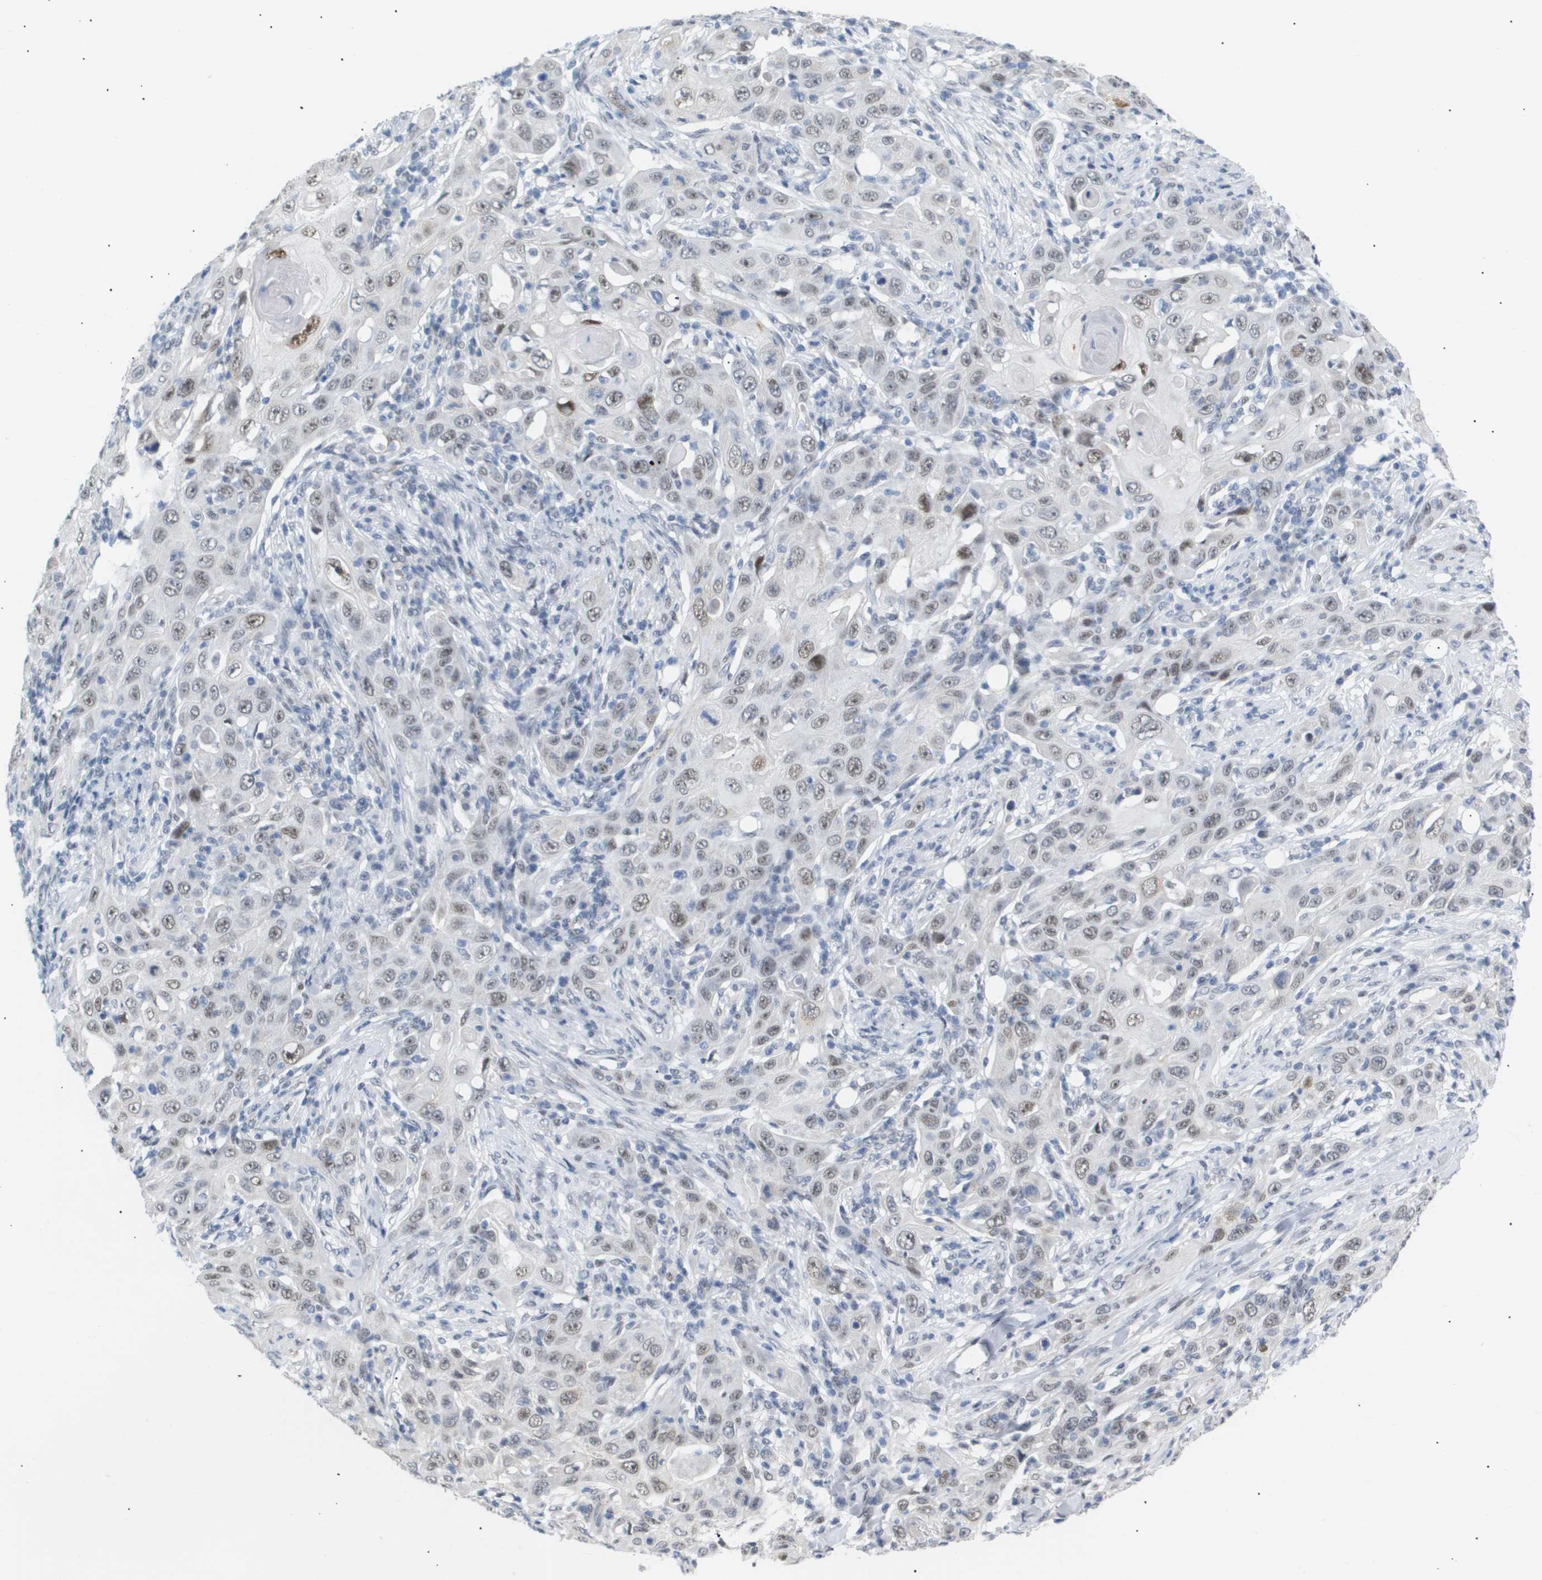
{"staining": {"intensity": "weak", "quantity": "25%-75%", "location": "nuclear"}, "tissue": "skin cancer", "cell_type": "Tumor cells", "image_type": "cancer", "snomed": [{"axis": "morphology", "description": "Squamous cell carcinoma, NOS"}, {"axis": "topography", "description": "Skin"}], "caption": "The micrograph shows staining of skin squamous cell carcinoma, revealing weak nuclear protein positivity (brown color) within tumor cells.", "gene": "PPARD", "patient": {"sex": "female", "age": 88}}